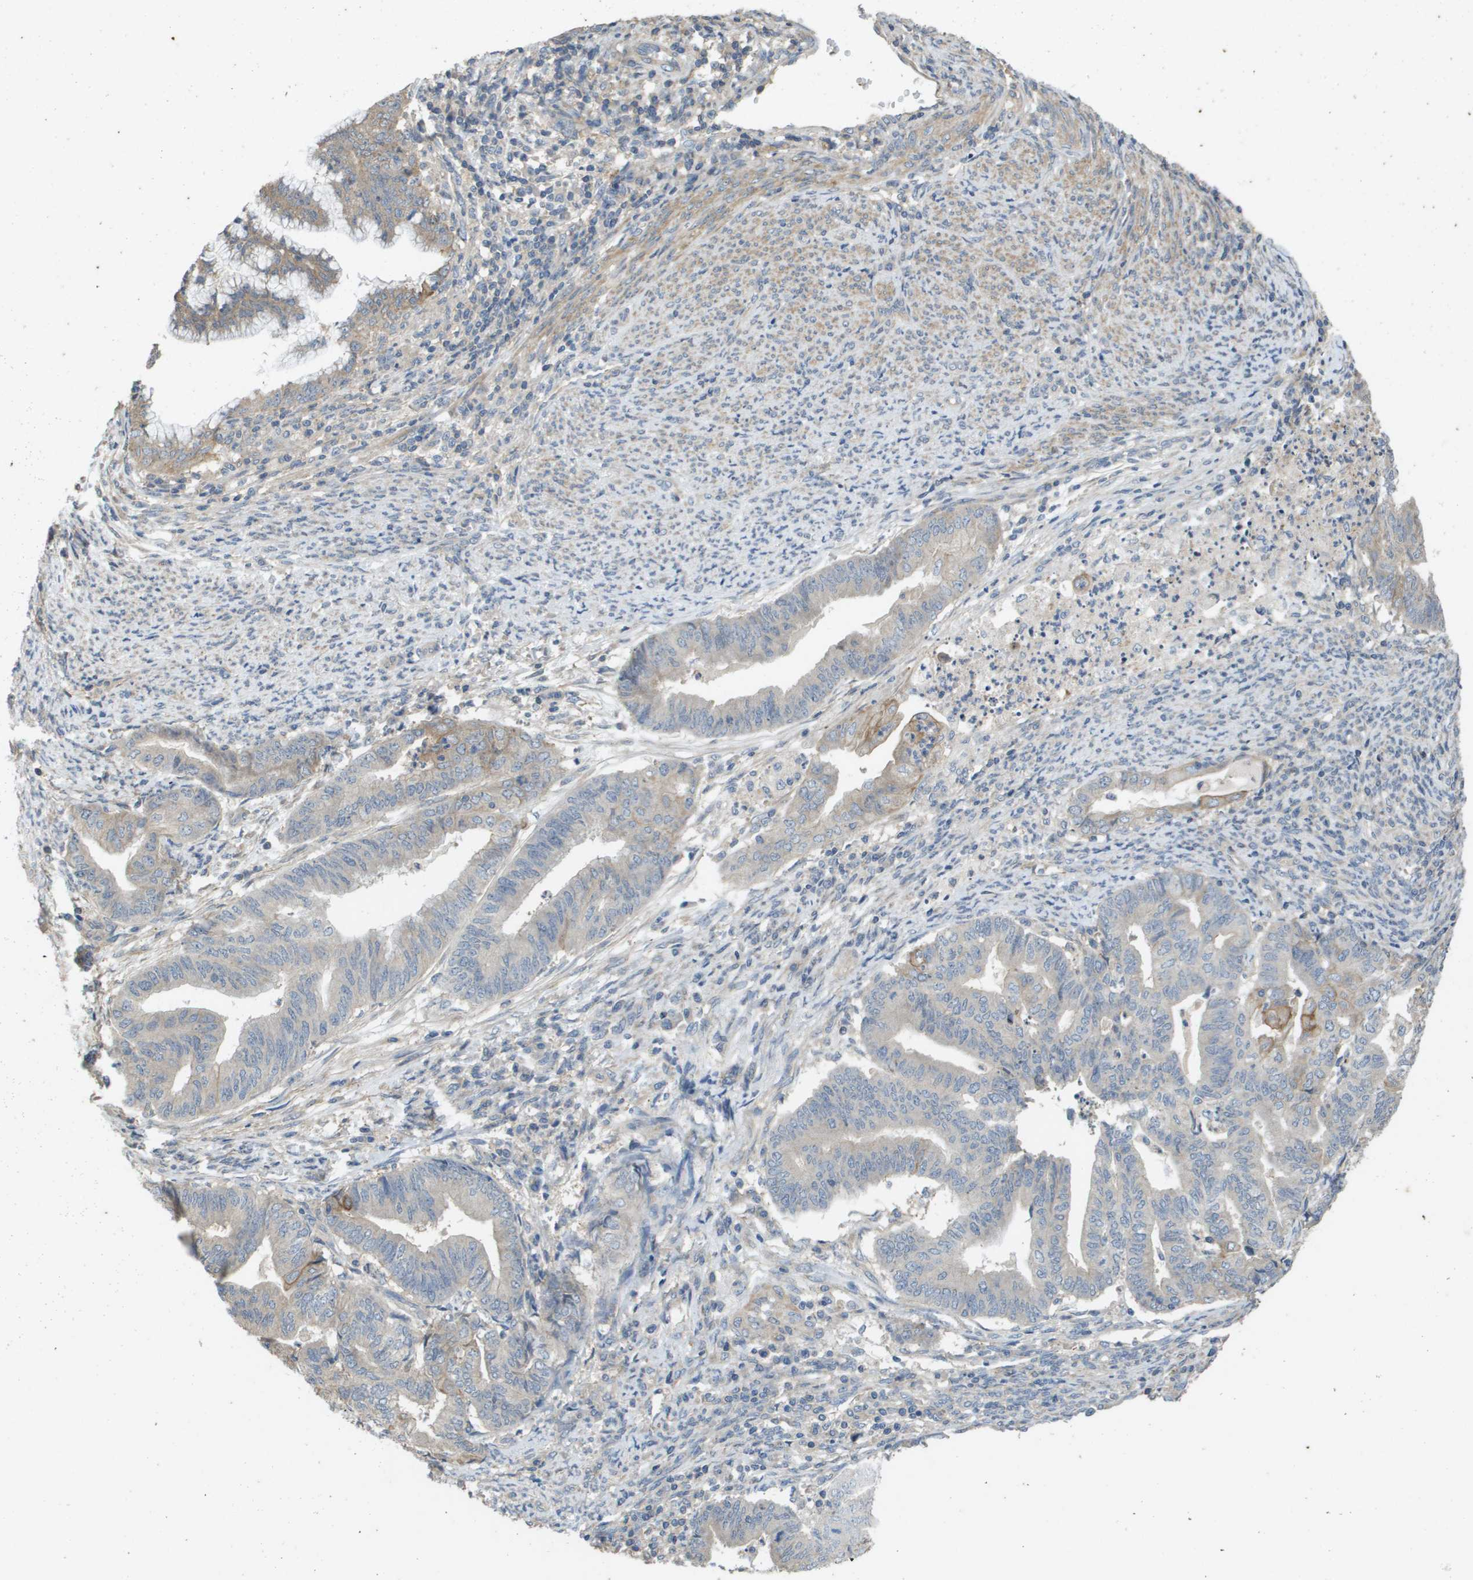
{"staining": {"intensity": "weak", "quantity": "<25%", "location": "cytoplasmic/membranous"}, "tissue": "endometrial cancer", "cell_type": "Tumor cells", "image_type": "cancer", "snomed": [{"axis": "morphology", "description": "Adenocarcinoma, NOS"}, {"axis": "topography", "description": "Endometrium"}], "caption": "High power microscopy image of an immunohistochemistry image of endometrial cancer (adenocarcinoma), revealing no significant staining in tumor cells.", "gene": "KRT23", "patient": {"sex": "female", "age": 79}}